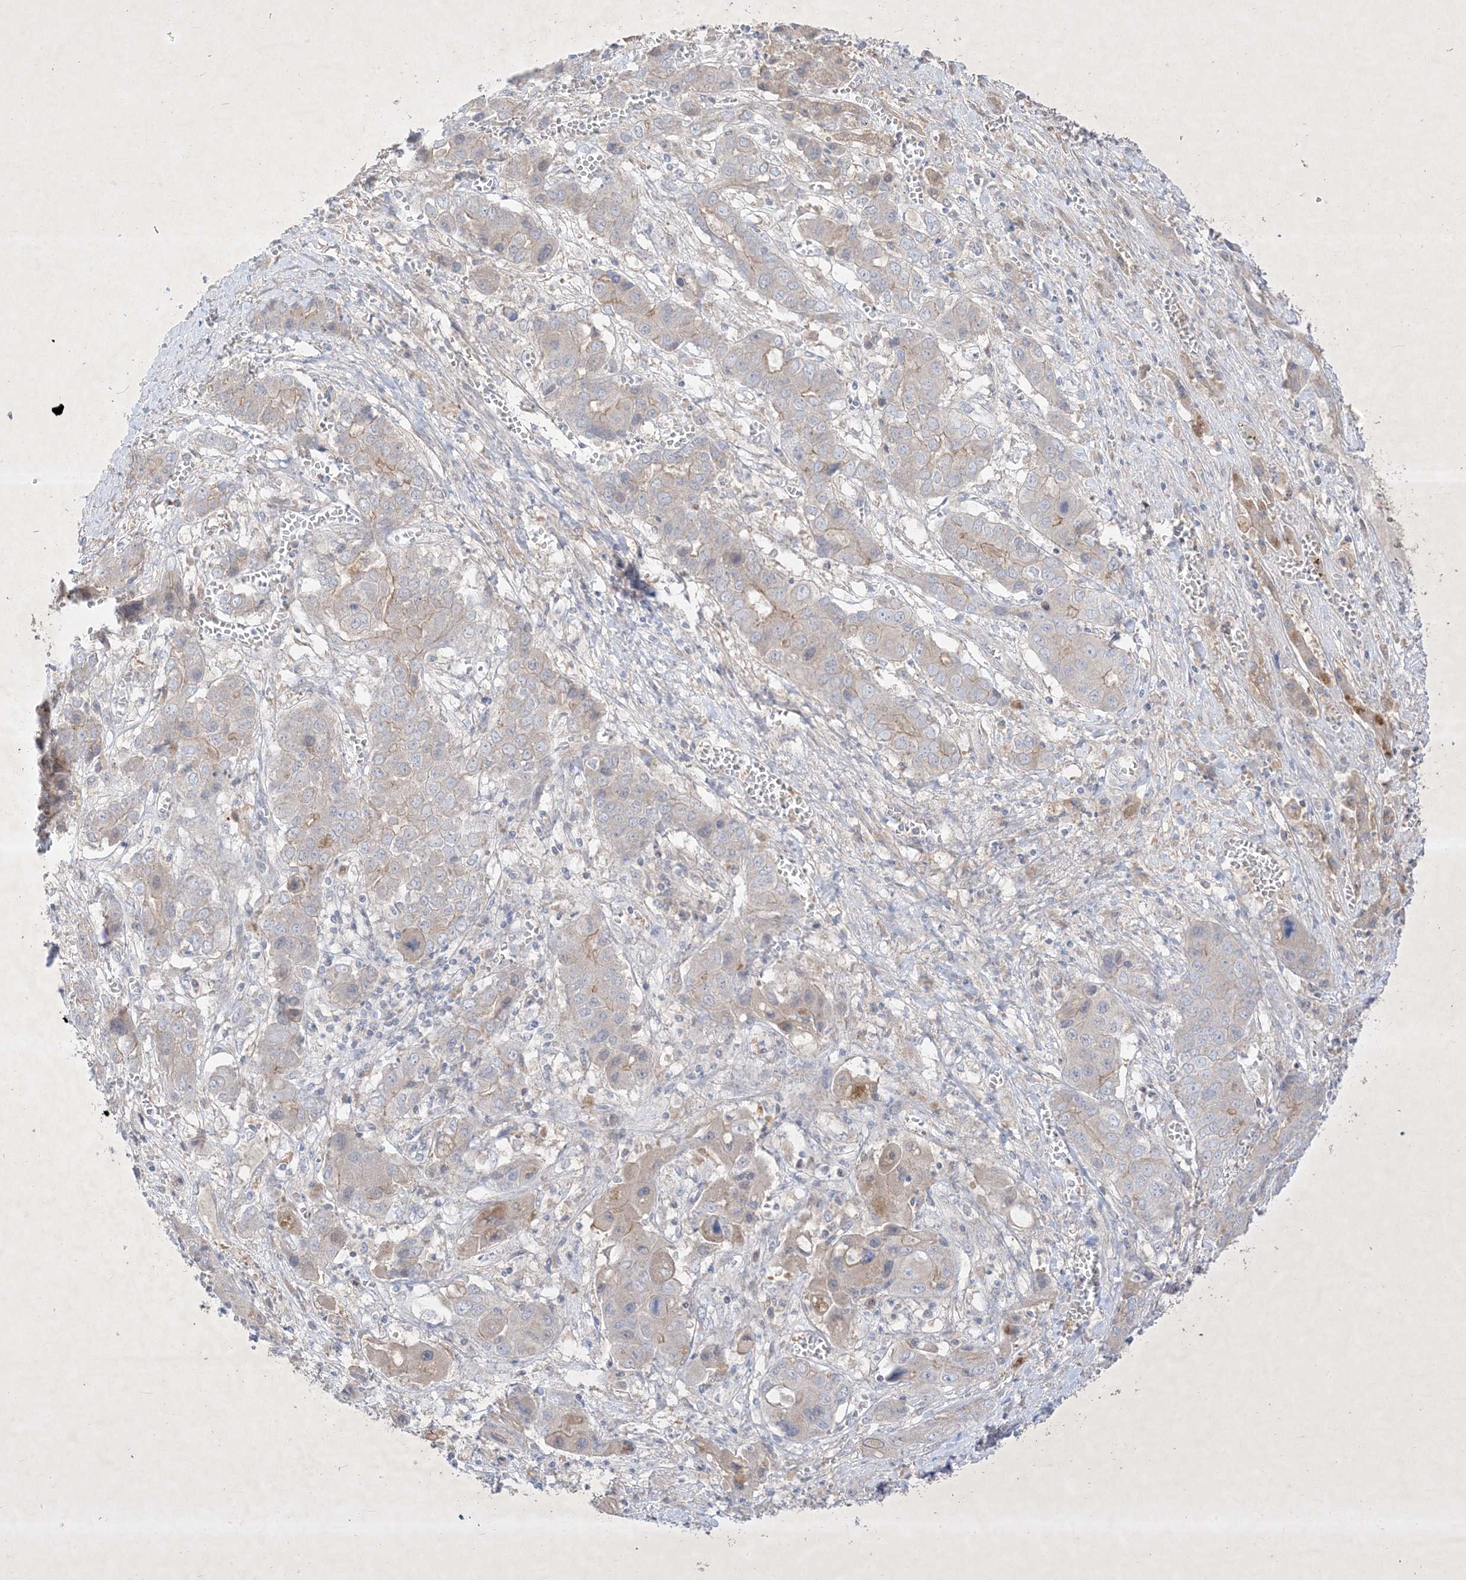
{"staining": {"intensity": "weak", "quantity": "25%-75%", "location": "cytoplasmic/membranous"}, "tissue": "liver cancer", "cell_type": "Tumor cells", "image_type": "cancer", "snomed": [{"axis": "morphology", "description": "Cholangiocarcinoma"}, {"axis": "topography", "description": "Liver"}], "caption": "DAB (3,3'-diaminobenzidine) immunohistochemical staining of human liver cancer displays weak cytoplasmic/membranous protein positivity in about 25%-75% of tumor cells. Nuclei are stained in blue.", "gene": "PLEKHA3", "patient": {"sex": "male", "age": 67}}